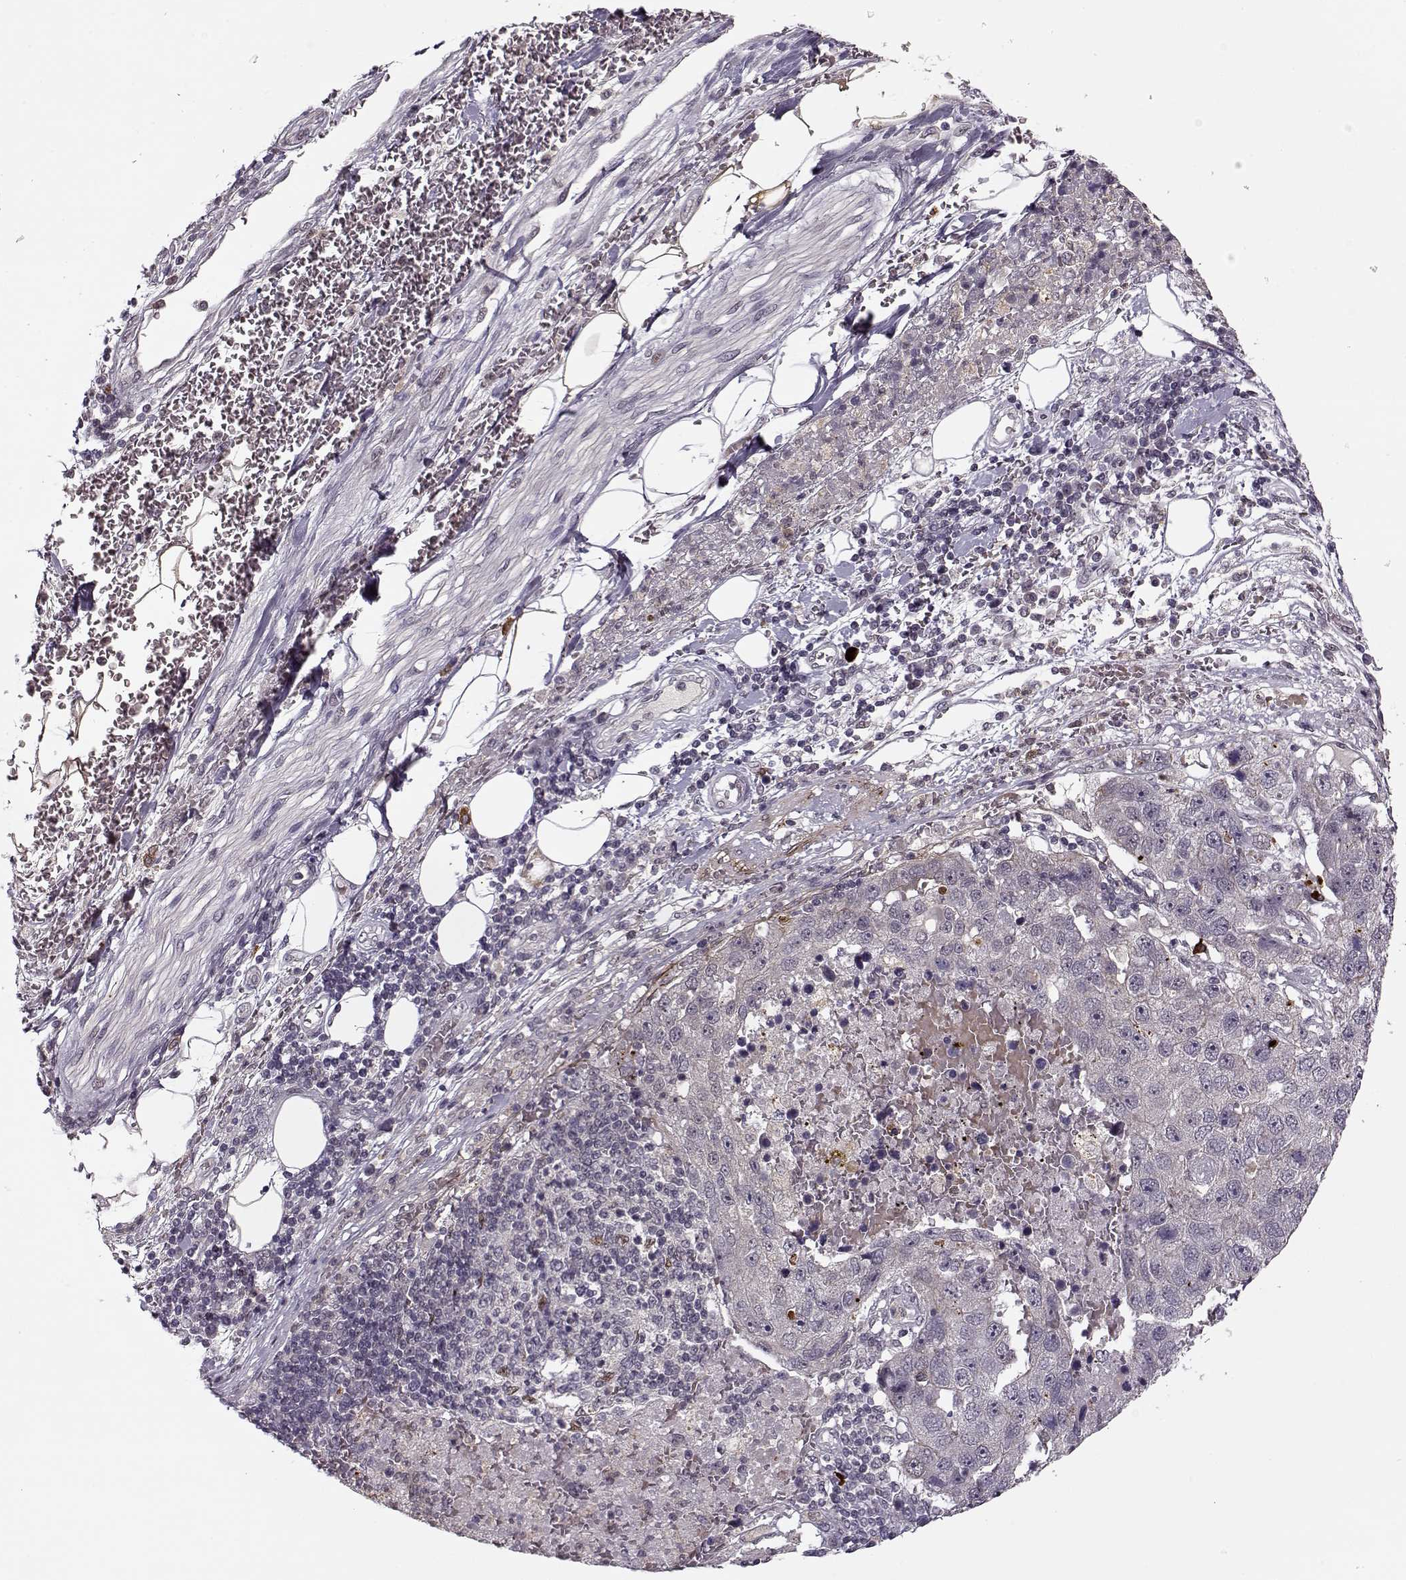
{"staining": {"intensity": "negative", "quantity": "none", "location": "none"}, "tissue": "pancreatic cancer", "cell_type": "Tumor cells", "image_type": "cancer", "snomed": [{"axis": "morphology", "description": "Adenocarcinoma, NOS"}, {"axis": "topography", "description": "Pancreas"}], "caption": "Tumor cells show no significant staining in pancreatic adenocarcinoma.", "gene": "DENND4B", "patient": {"sex": "female", "age": 61}}